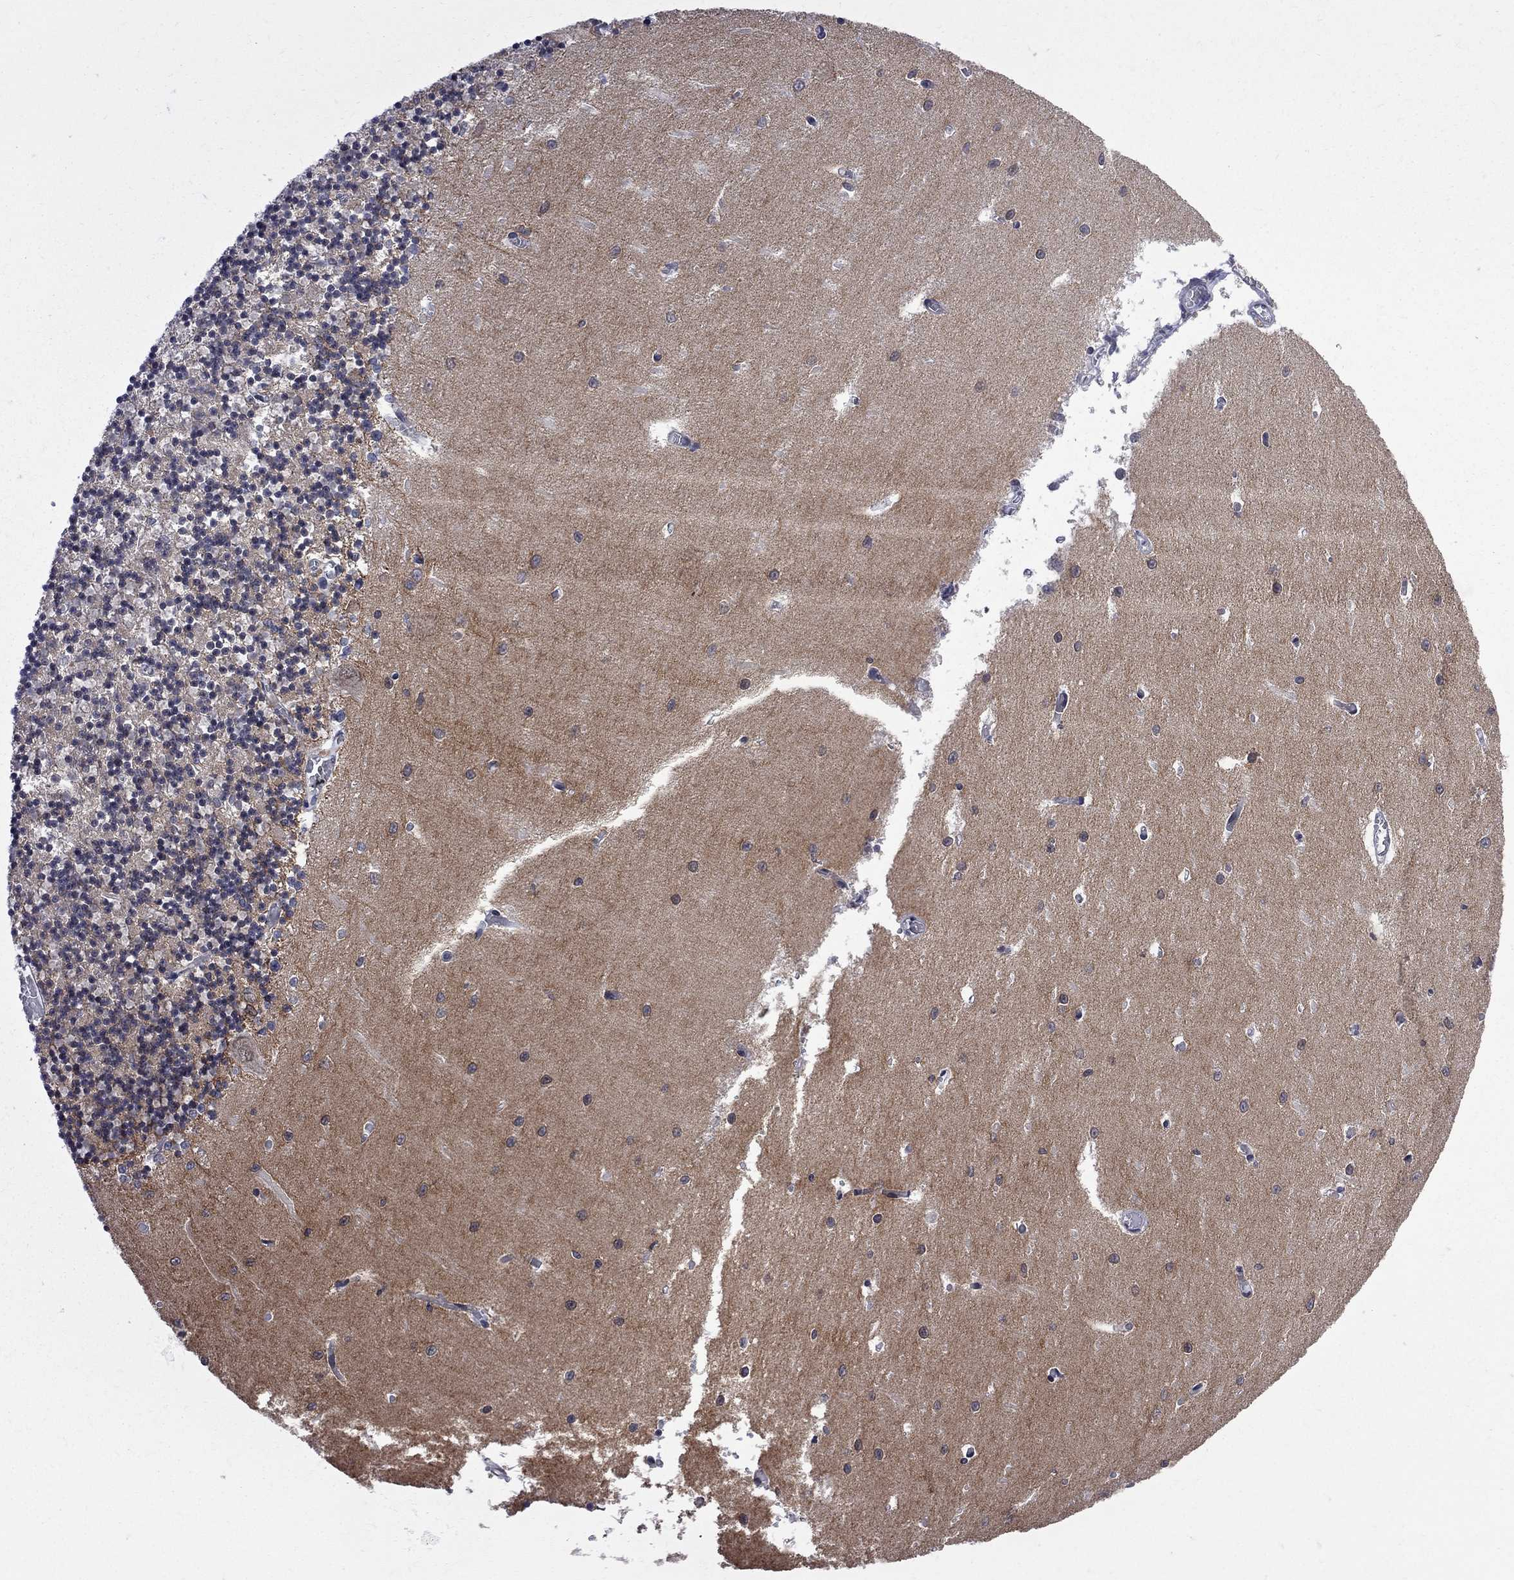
{"staining": {"intensity": "weak", "quantity": ">75%", "location": "cytoplasmic/membranous"}, "tissue": "cerebellum", "cell_type": "Cells in granular layer", "image_type": "normal", "snomed": [{"axis": "morphology", "description": "Normal tissue, NOS"}, {"axis": "topography", "description": "Cerebellum"}], "caption": "Immunohistochemical staining of benign cerebellum shows >75% levels of weak cytoplasmic/membranous protein positivity in about >75% of cells in granular layer.", "gene": "CNOT11", "patient": {"sex": "female", "age": 64}}